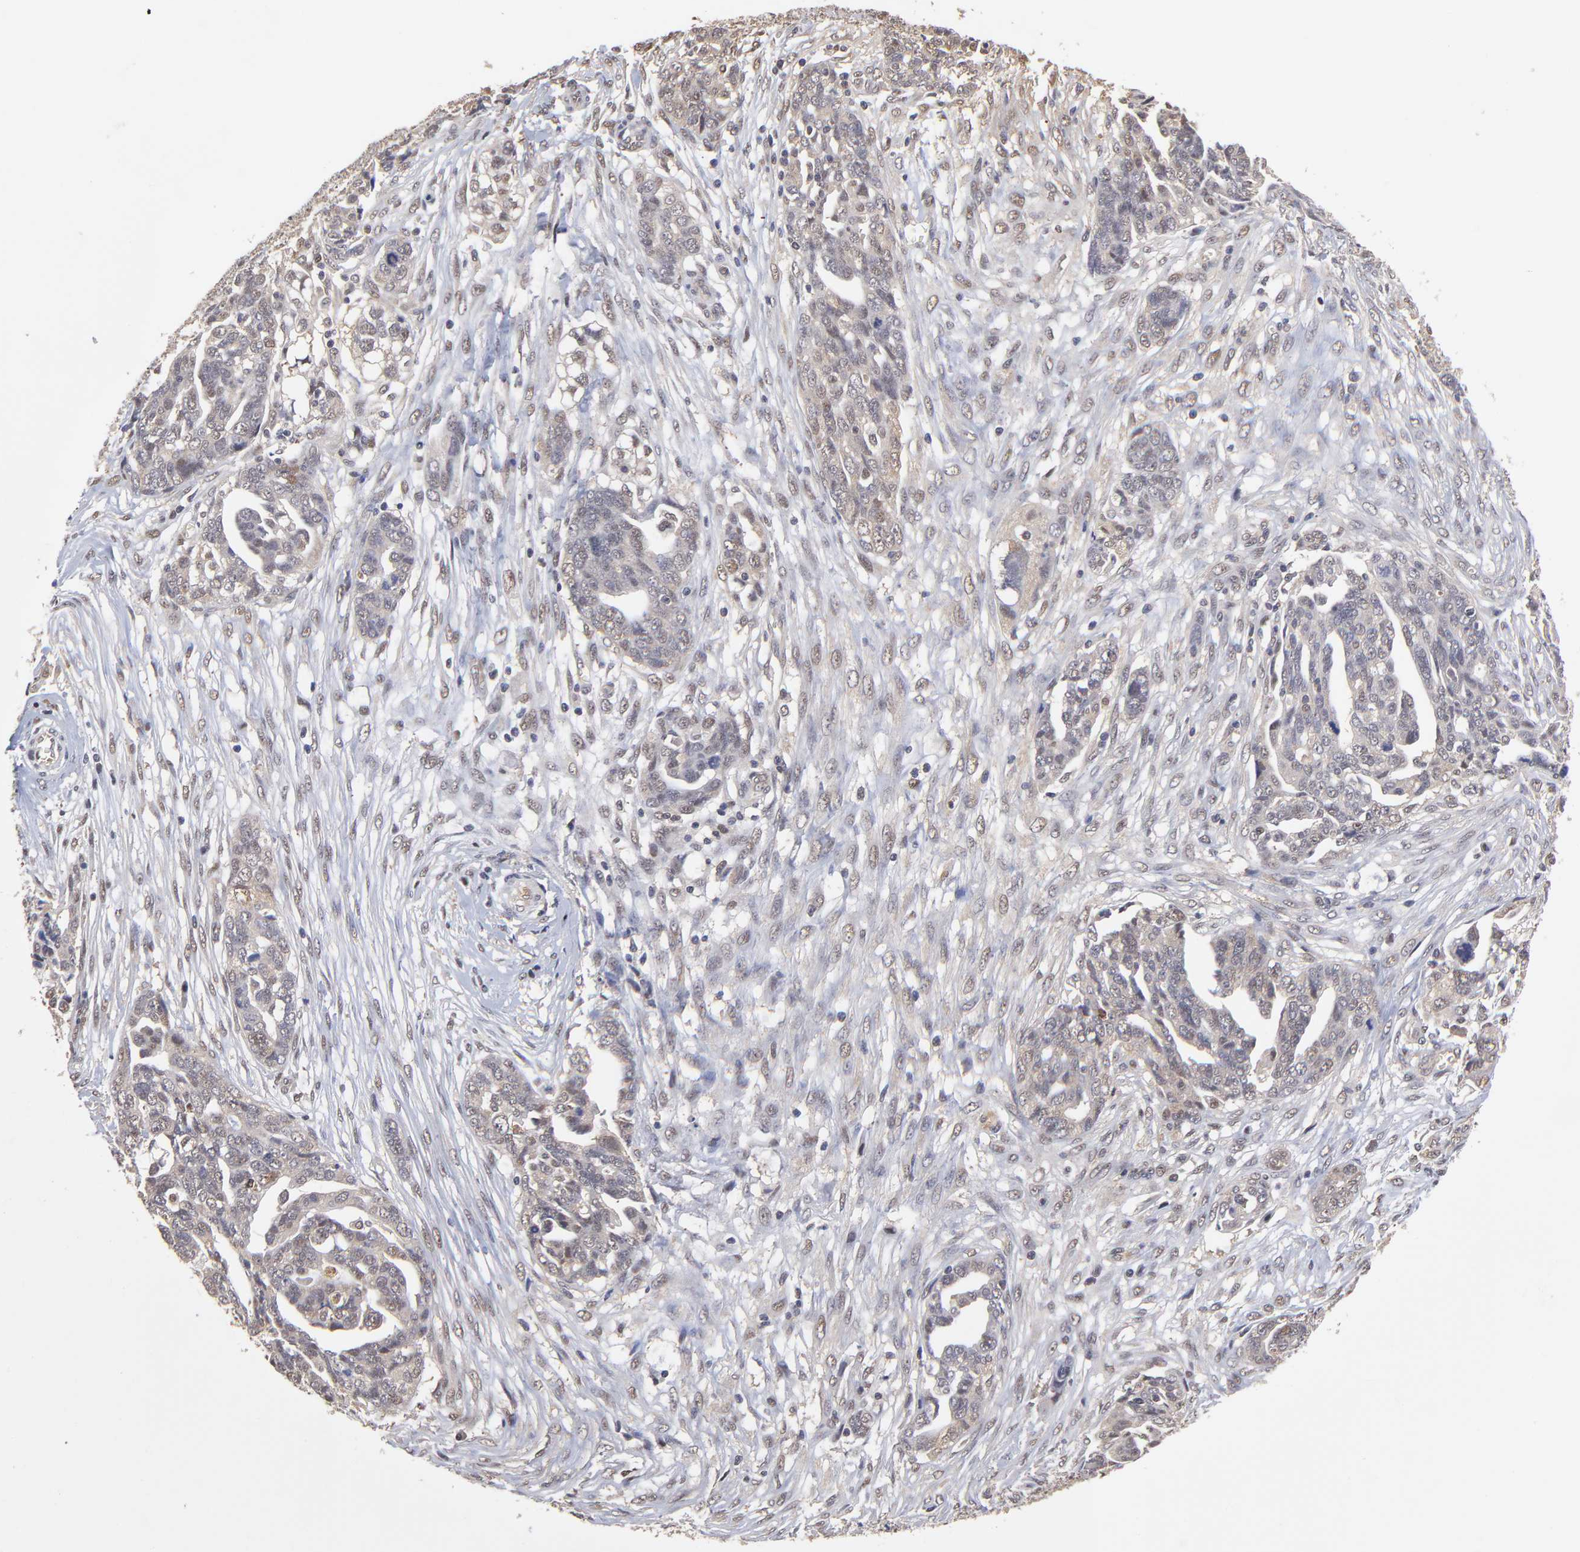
{"staining": {"intensity": "weak", "quantity": "<25%", "location": "nuclear"}, "tissue": "ovarian cancer", "cell_type": "Tumor cells", "image_type": "cancer", "snomed": [{"axis": "morphology", "description": "Normal tissue, NOS"}, {"axis": "morphology", "description": "Cystadenocarcinoma, serous, NOS"}, {"axis": "topography", "description": "Fallopian tube"}, {"axis": "topography", "description": "Ovary"}], "caption": "A photomicrograph of human ovarian cancer is negative for staining in tumor cells.", "gene": "PSMC4", "patient": {"sex": "female", "age": 56}}